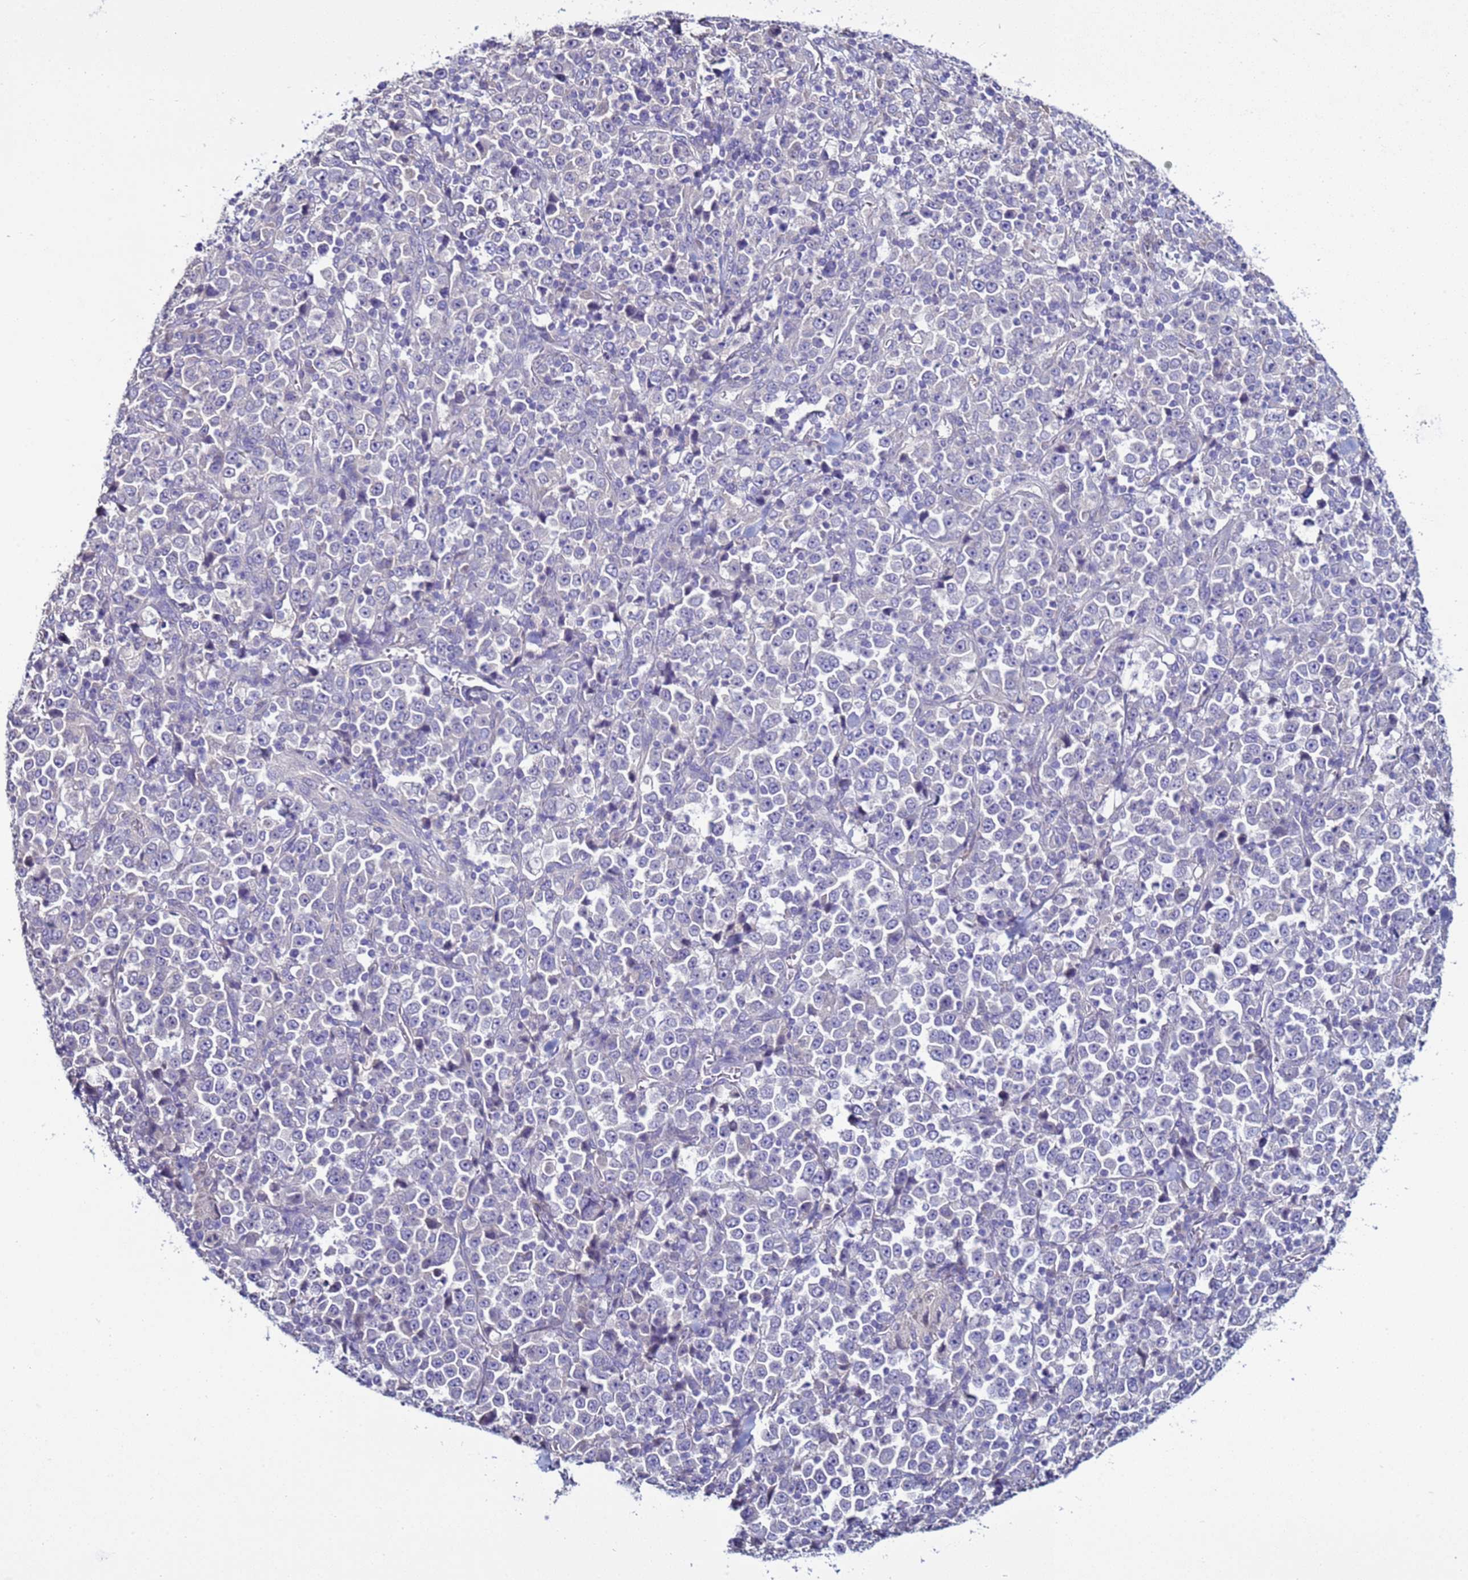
{"staining": {"intensity": "negative", "quantity": "none", "location": "none"}, "tissue": "stomach cancer", "cell_type": "Tumor cells", "image_type": "cancer", "snomed": [{"axis": "morphology", "description": "Normal tissue, NOS"}, {"axis": "morphology", "description": "Adenocarcinoma, NOS"}, {"axis": "topography", "description": "Stomach, upper"}, {"axis": "topography", "description": "Stomach"}], "caption": "Stomach cancer stained for a protein using immunohistochemistry (IHC) shows no expression tumor cells.", "gene": "RABL2B", "patient": {"sex": "male", "age": 59}}